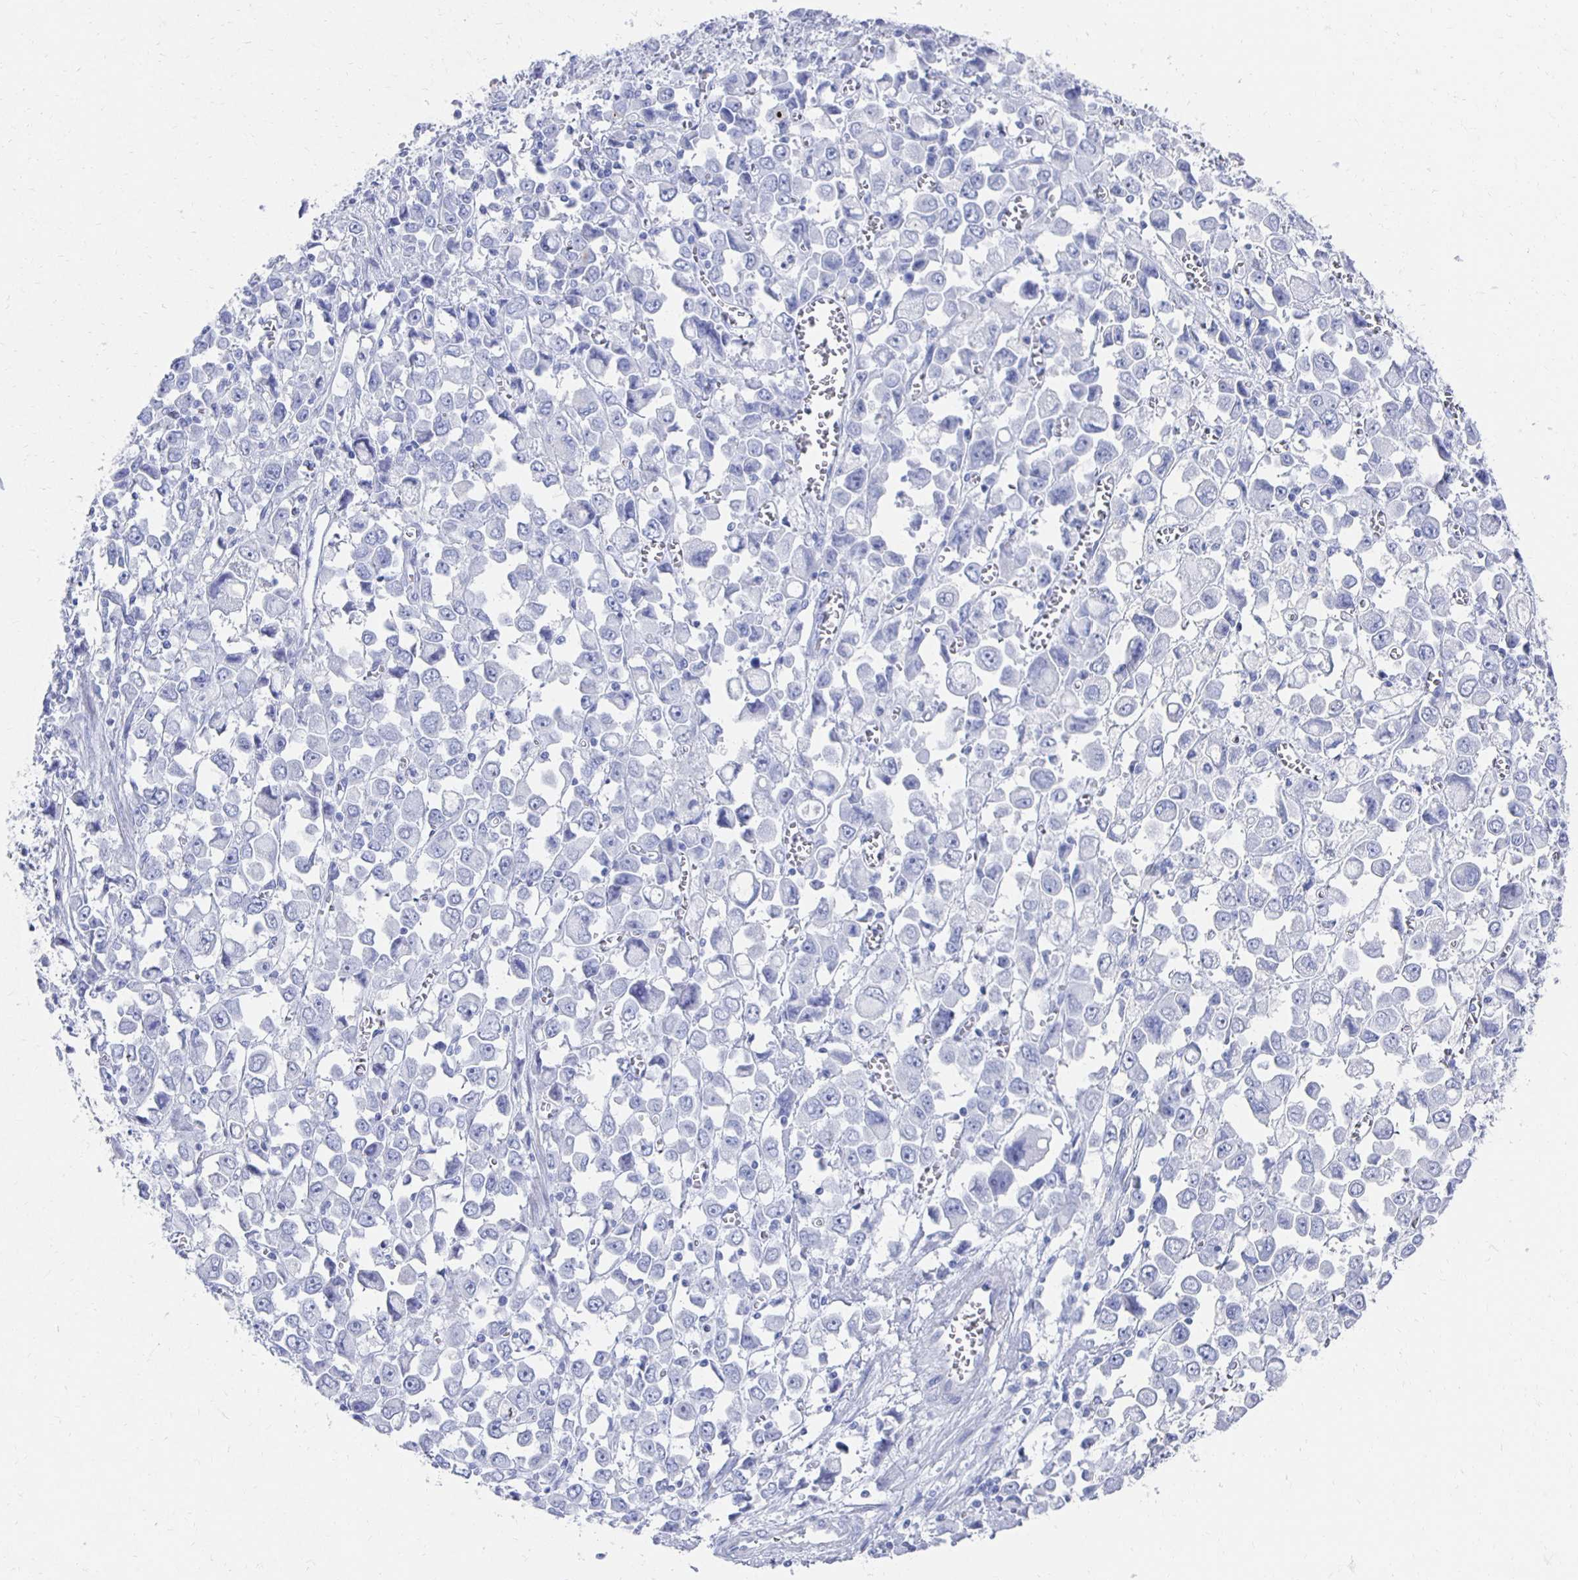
{"staining": {"intensity": "negative", "quantity": "none", "location": "none"}, "tissue": "stomach cancer", "cell_type": "Tumor cells", "image_type": "cancer", "snomed": [{"axis": "morphology", "description": "Adenocarcinoma, NOS"}, {"axis": "topography", "description": "Stomach, upper"}], "caption": "Immunohistochemical staining of human adenocarcinoma (stomach) reveals no significant staining in tumor cells. Brightfield microscopy of IHC stained with DAB (brown) and hematoxylin (blue), captured at high magnification.", "gene": "PRDM7", "patient": {"sex": "male", "age": 70}}